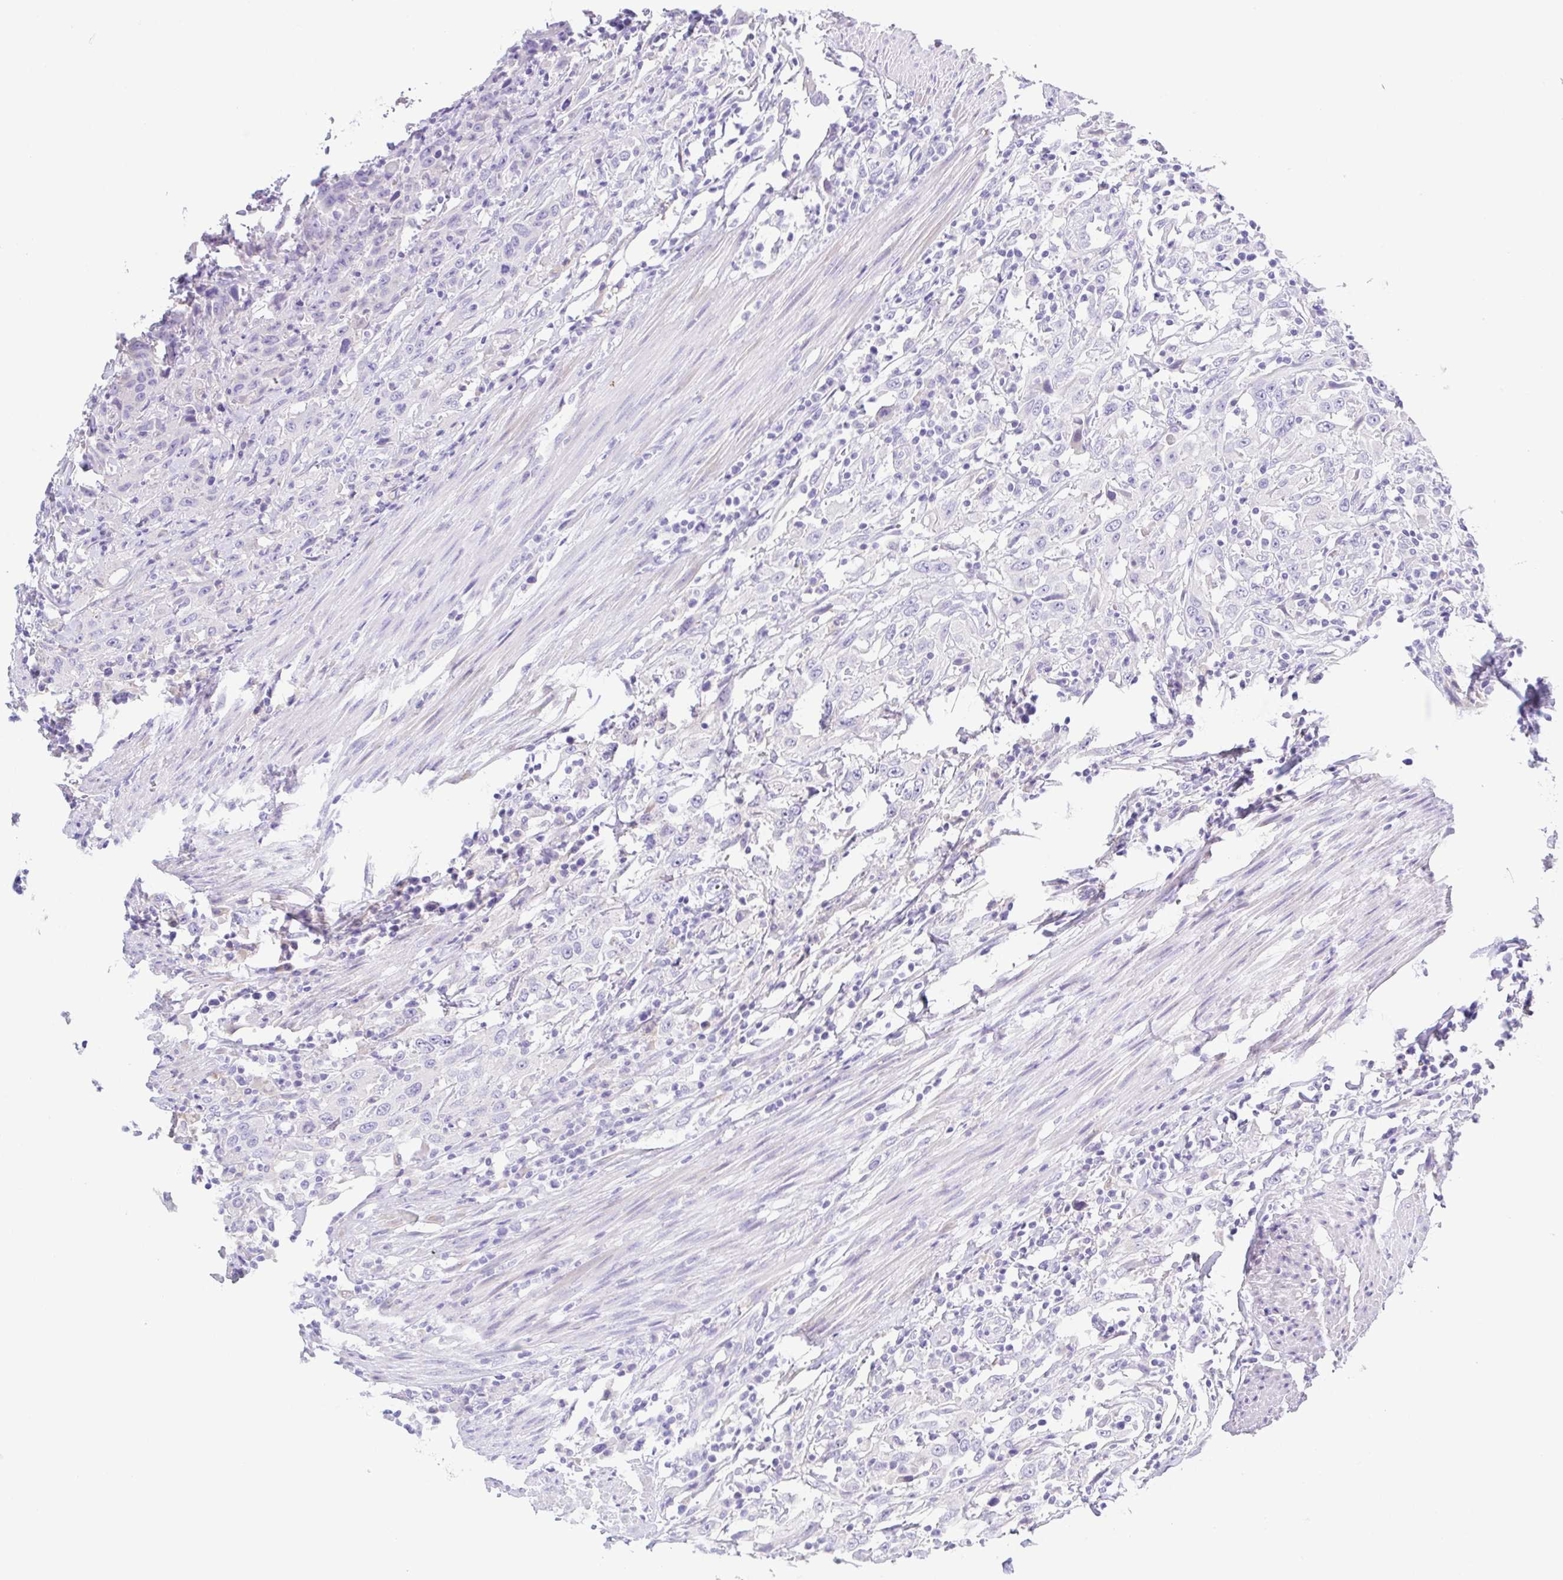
{"staining": {"intensity": "negative", "quantity": "none", "location": "none"}, "tissue": "urothelial cancer", "cell_type": "Tumor cells", "image_type": "cancer", "snomed": [{"axis": "morphology", "description": "Urothelial carcinoma, High grade"}, {"axis": "topography", "description": "Urinary bladder"}], "caption": "Immunohistochemical staining of urothelial cancer reveals no significant positivity in tumor cells.", "gene": "A1BG", "patient": {"sex": "male", "age": 61}}